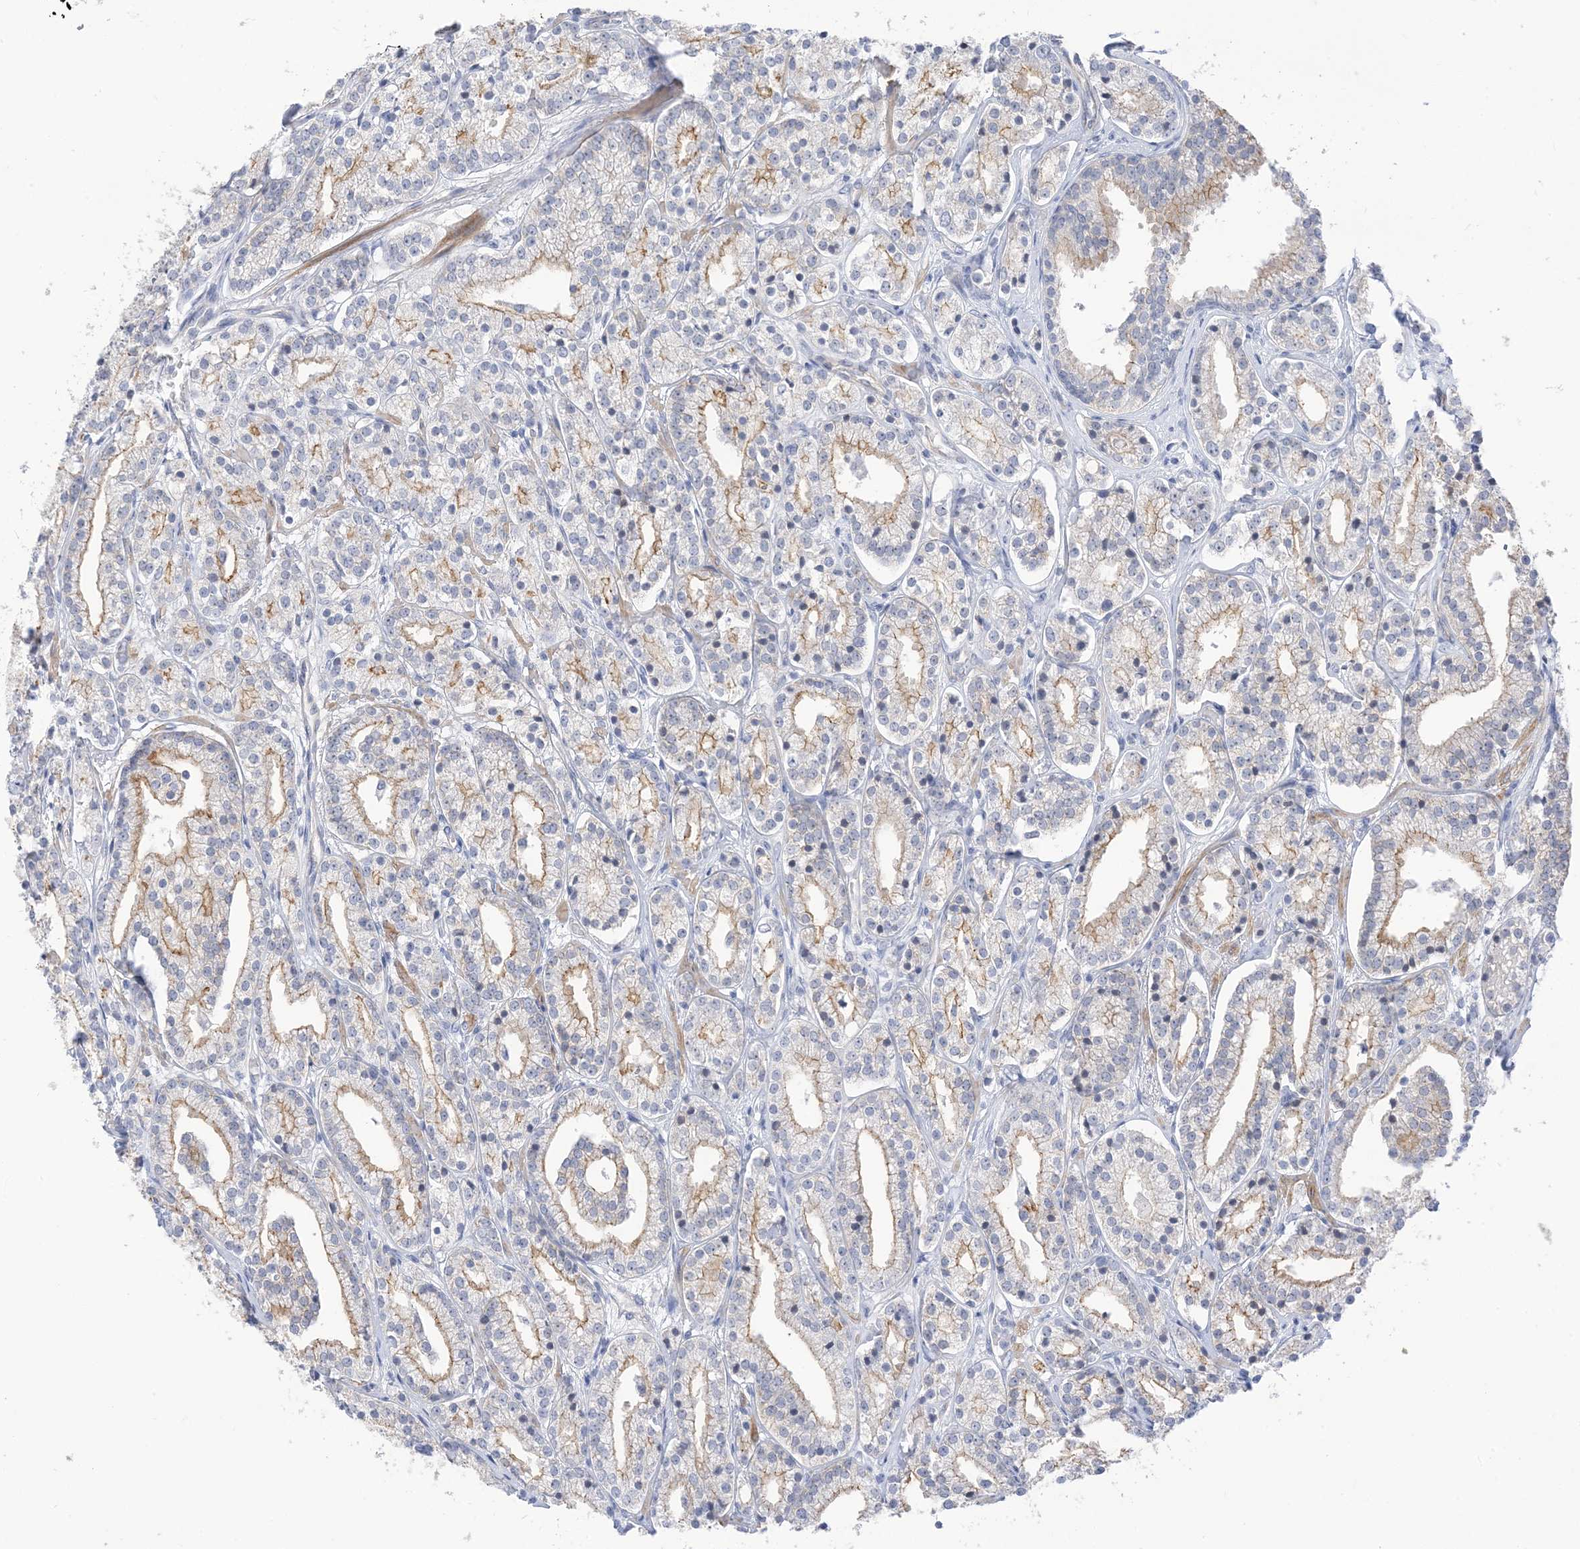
{"staining": {"intensity": "moderate", "quantity": "25%-75%", "location": "cytoplasmic/membranous"}, "tissue": "prostate cancer", "cell_type": "Tumor cells", "image_type": "cancer", "snomed": [{"axis": "morphology", "description": "Adenocarcinoma, High grade"}, {"axis": "topography", "description": "Prostate"}], "caption": "This image demonstrates high-grade adenocarcinoma (prostate) stained with immunohistochemistry to label a protein in brown. The cytoplasmic/membranous of tumor cells show moderate positivity for the protein. Nuclei are counter-stained blue.", "gene": "IL36B", "patient": {"sex": "male", "age": 69}}